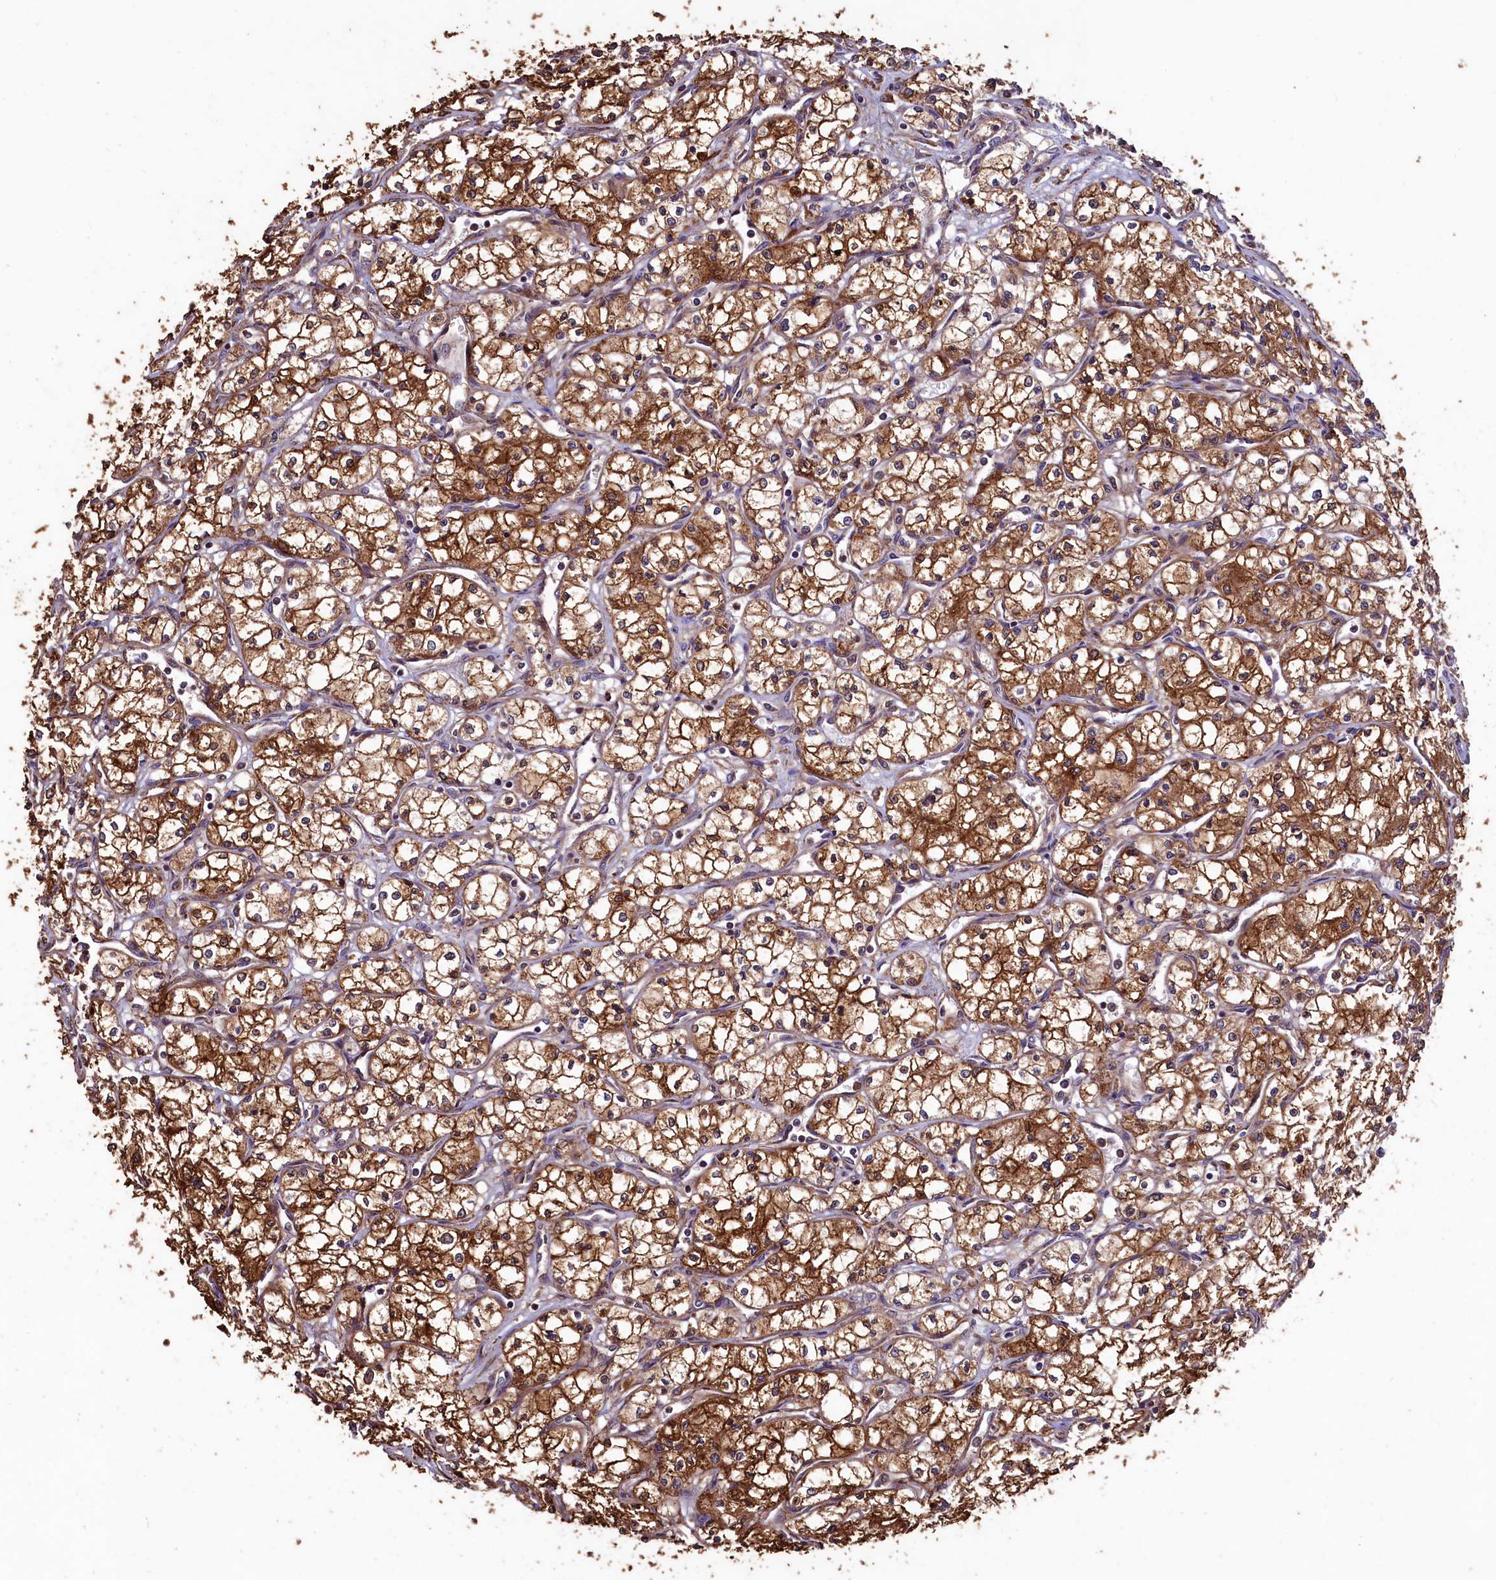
{"staining": {"intensity": "strong", "quantity": ">75%", "location": "cytoplasmic/membranous"}, "tissue": "renal cancer", "cell_type": "Tumor cells", "image_type": "cancer", "snomed": [{"axis": "morphology", "description": "Adenocarcinoma, NOS"}, {"axis": "topography", "description": "Kidney"}], "caption": "Protein expression by IHC demonstrates strong cytoplasmic/membranous positivity in about >75% of tumor cells in adenocarcinoma (renal).", "gene": "TMEM98", "patient": {"sex": "male", "age": 59}}